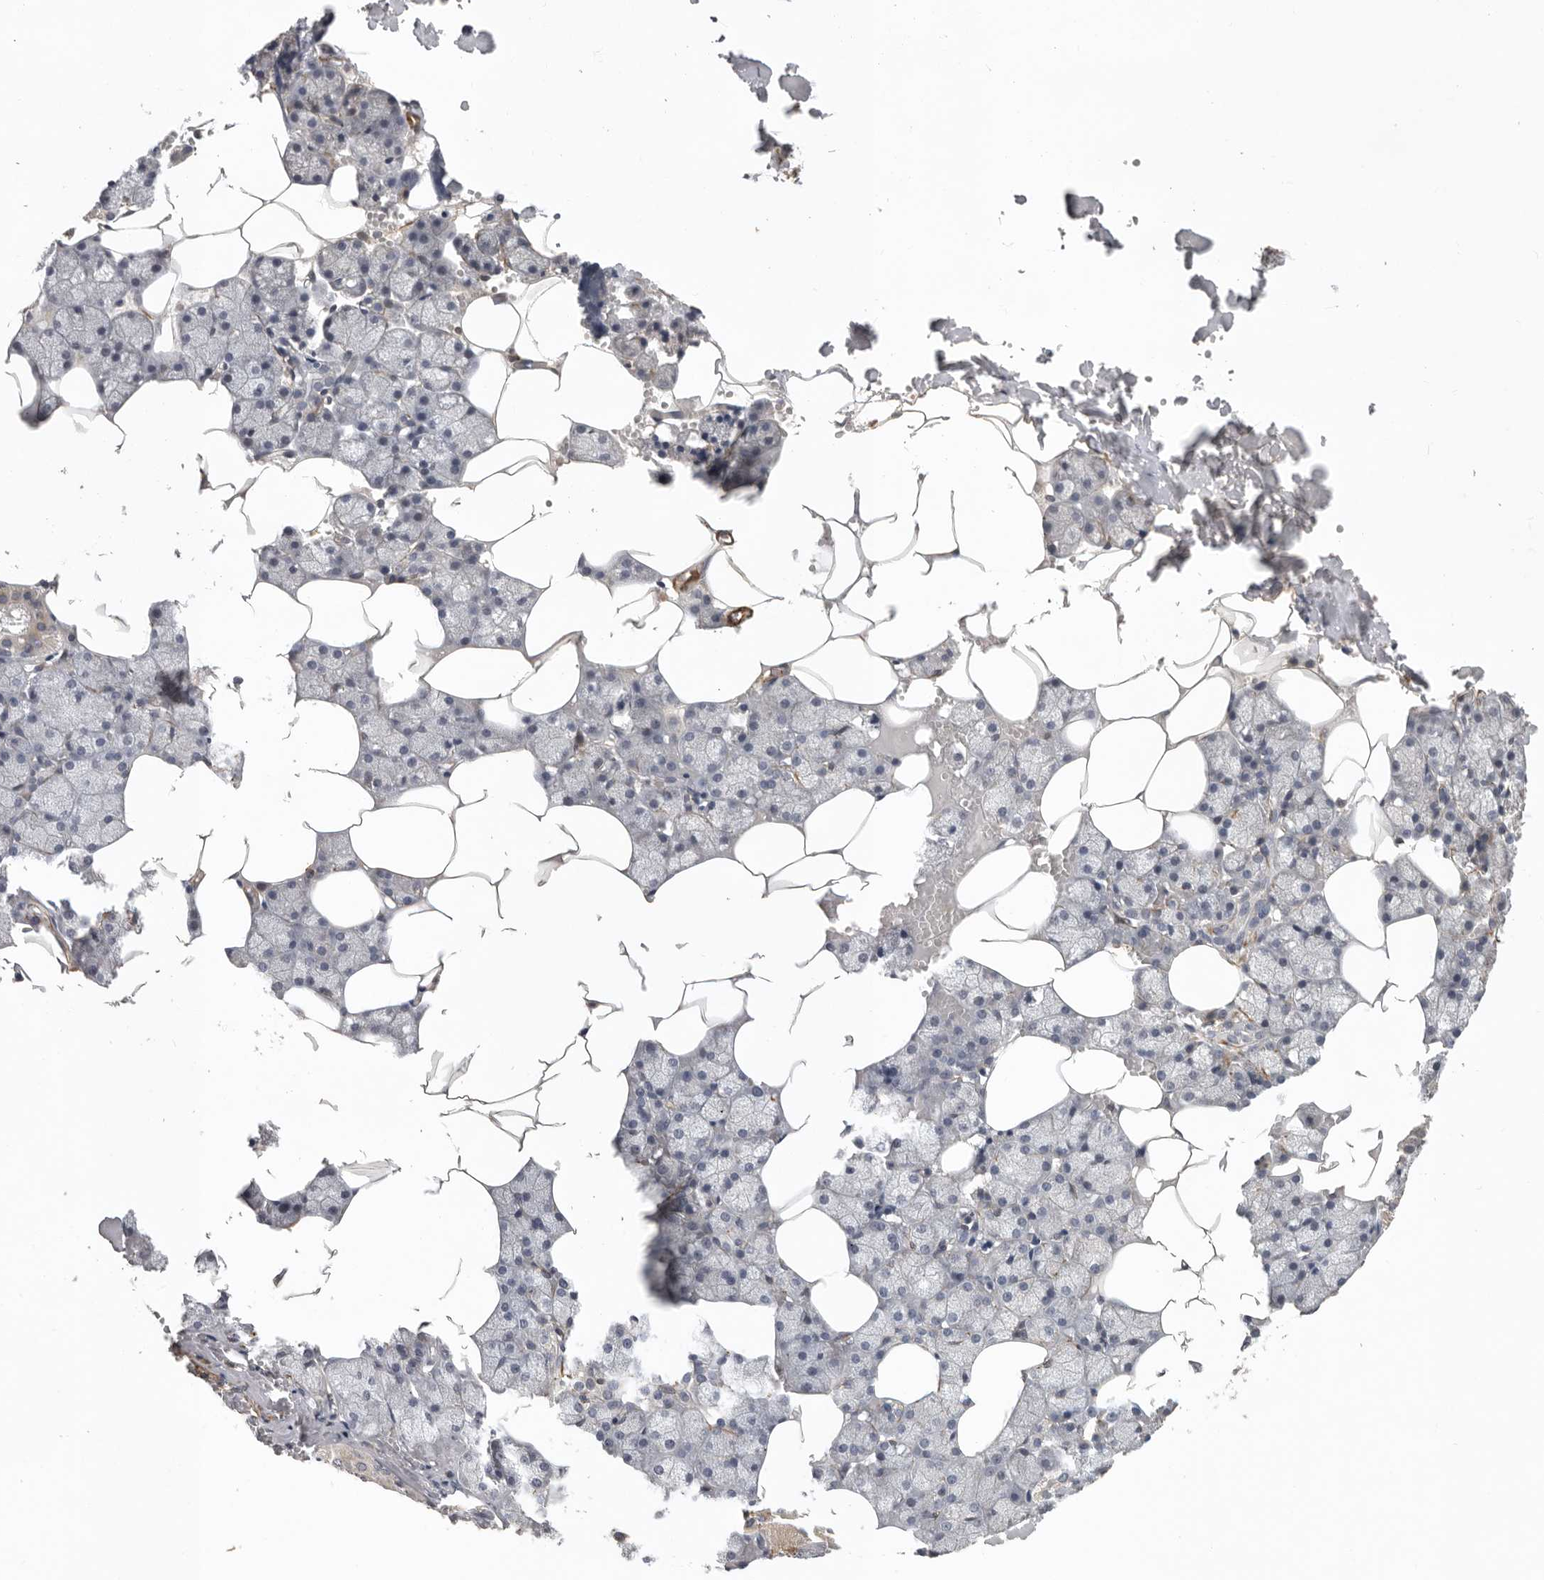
{"staining": {"intensity": "weak", "quantity": "<25%", "location": "cytoplasmic/membranous"}, "tissue": "salivary gland", "cell_type": "Glandular cells", "image_type": "normal", "snomed": [{"axis": "morphology", "description": "Normal tissue, NOS"}, {"axis": "topography", "description": "Salivary gland"}], "caption": "Salivary gland stained for a protein using IHC shows no expression glandular cells.", "gene": "RNF157", "patient": {"sex": "male", "age": 62}}